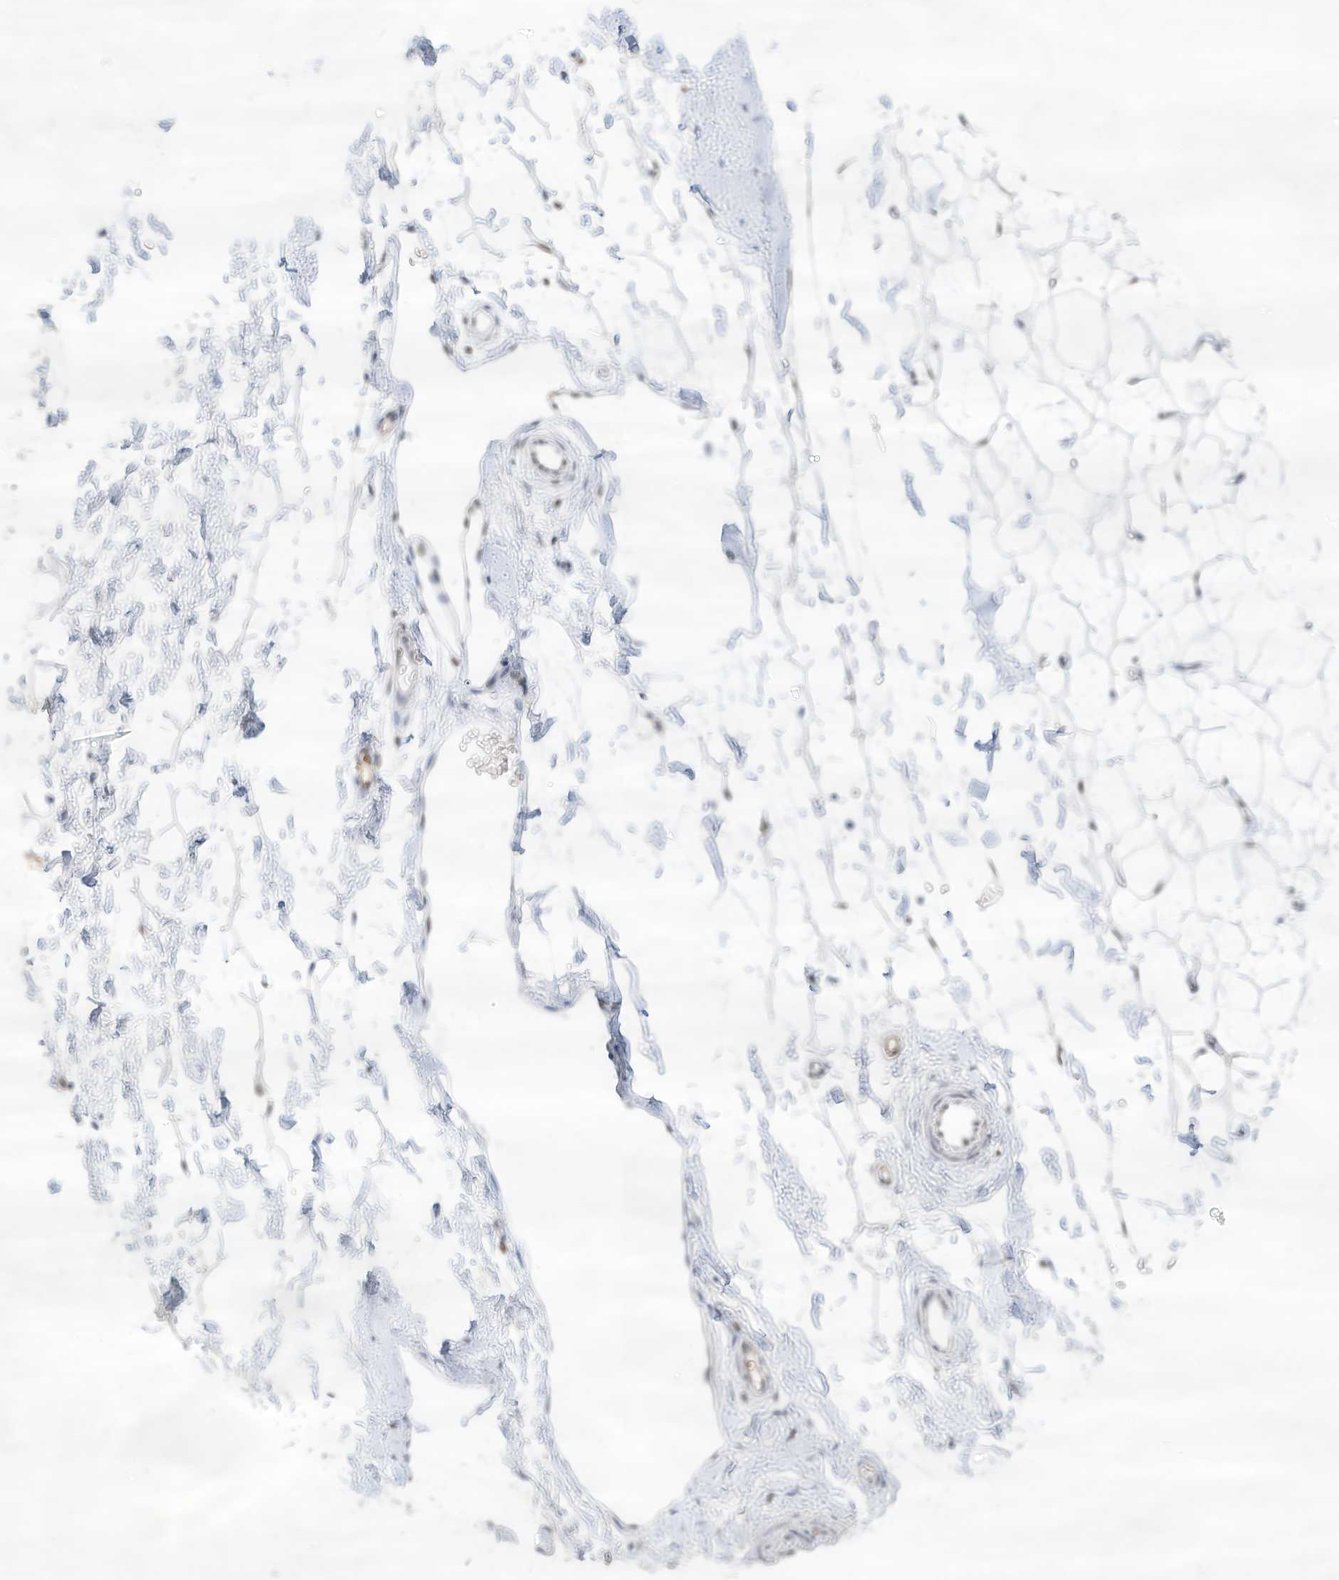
{"staining": {"intensity": "weak", "quantity": "25%-75%", "location": "nuclear"}, "tissue": "adipose tissue", "cell_type": "Adipocytes", "image_type": "normal", "snomed": [{"axis": "morphology", "description": "Normal tissue, NOS"}, {"axis": "topography", "description": "Breast"}], "caption": "A low amount of weak nuclear expression is seen in approximately 25%-75% of adipocytes in unremarkable adipose tissue.", "gene": "NHSL1", "patient": {"sex": "female", "age": 23}}